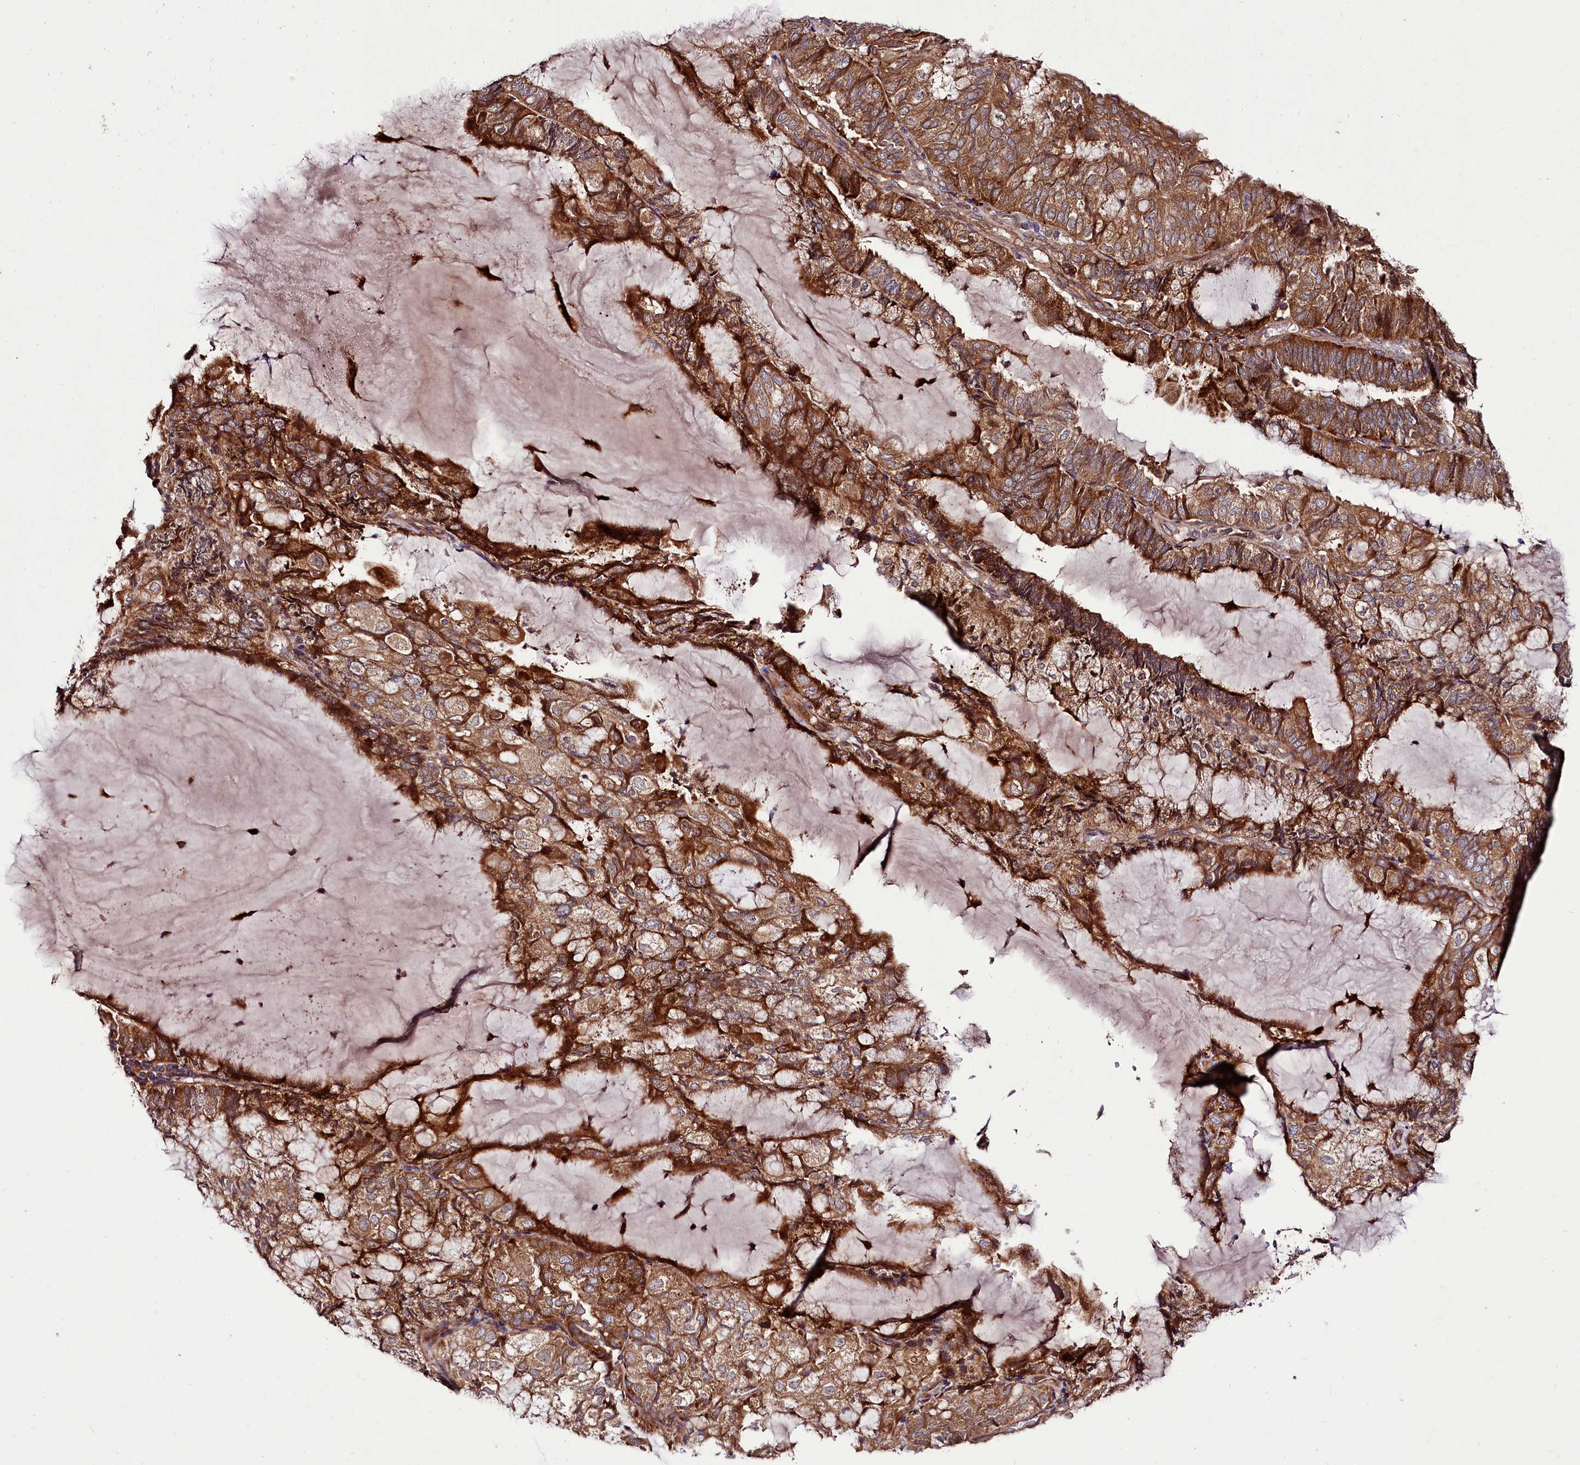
{"staining": {"intensity": "moderate", "quantity": ">75%", "location": "cytoplasmic/membranous"}, "tissue": "endometrial cancer", "cell_type": "Tumor cells", "image_type": "cancer", "snomed": [{"axis": "morphology", "description": "Adenocarcinoma, NOS"}, {"axis": "topography", "description": "Endometrium"}], "caption": "This micrograph demonstrates immunohistochemistry staining of adenocarcinoma (endometrial), with medium moderate cytoplasmic/membranous staining in approximately >75% of tumor cells.", "gene": "NAA25", "patient": {"sex": "female", "age": 81}}